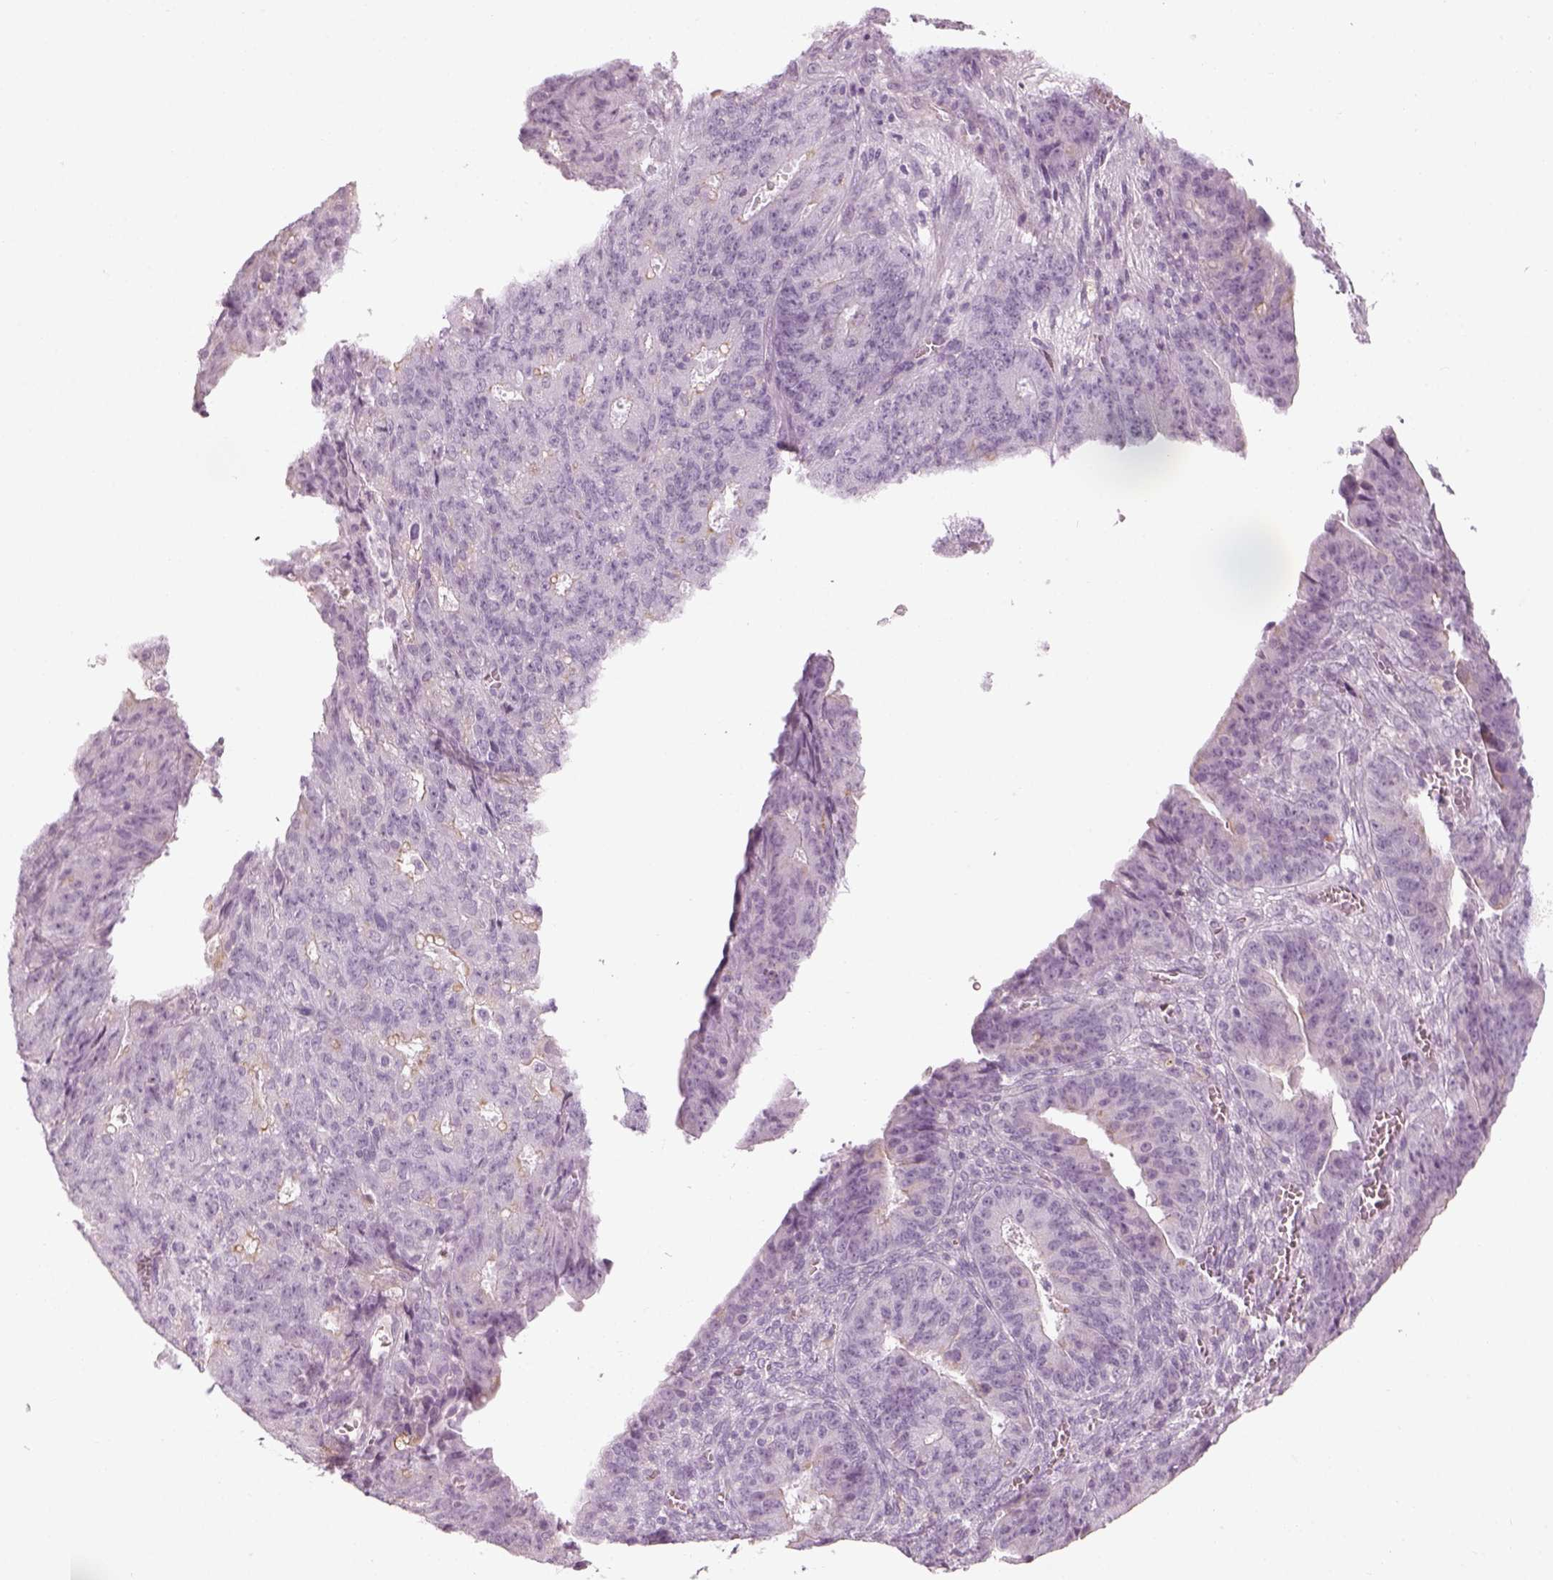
{"staining": {"intensity": "negative", "quantity": "none", "location": "none"}, "tissue": "ovarian cancer", "cell_type": "Tumor cells", "image_type": "cancer", "snomed": [{"axis": "morphology", "description": "Carcinoma, endometroid"}, {"axis": "topography", "description": "Ovary"}], "caption": "Ovarian cancer (endometroid carcinoma) stained for a protein using immunohistochemistry reveals no positivity tumor cells.", "gene": "GAS2L2", "patient": {"sex": "female", "age": 42}}